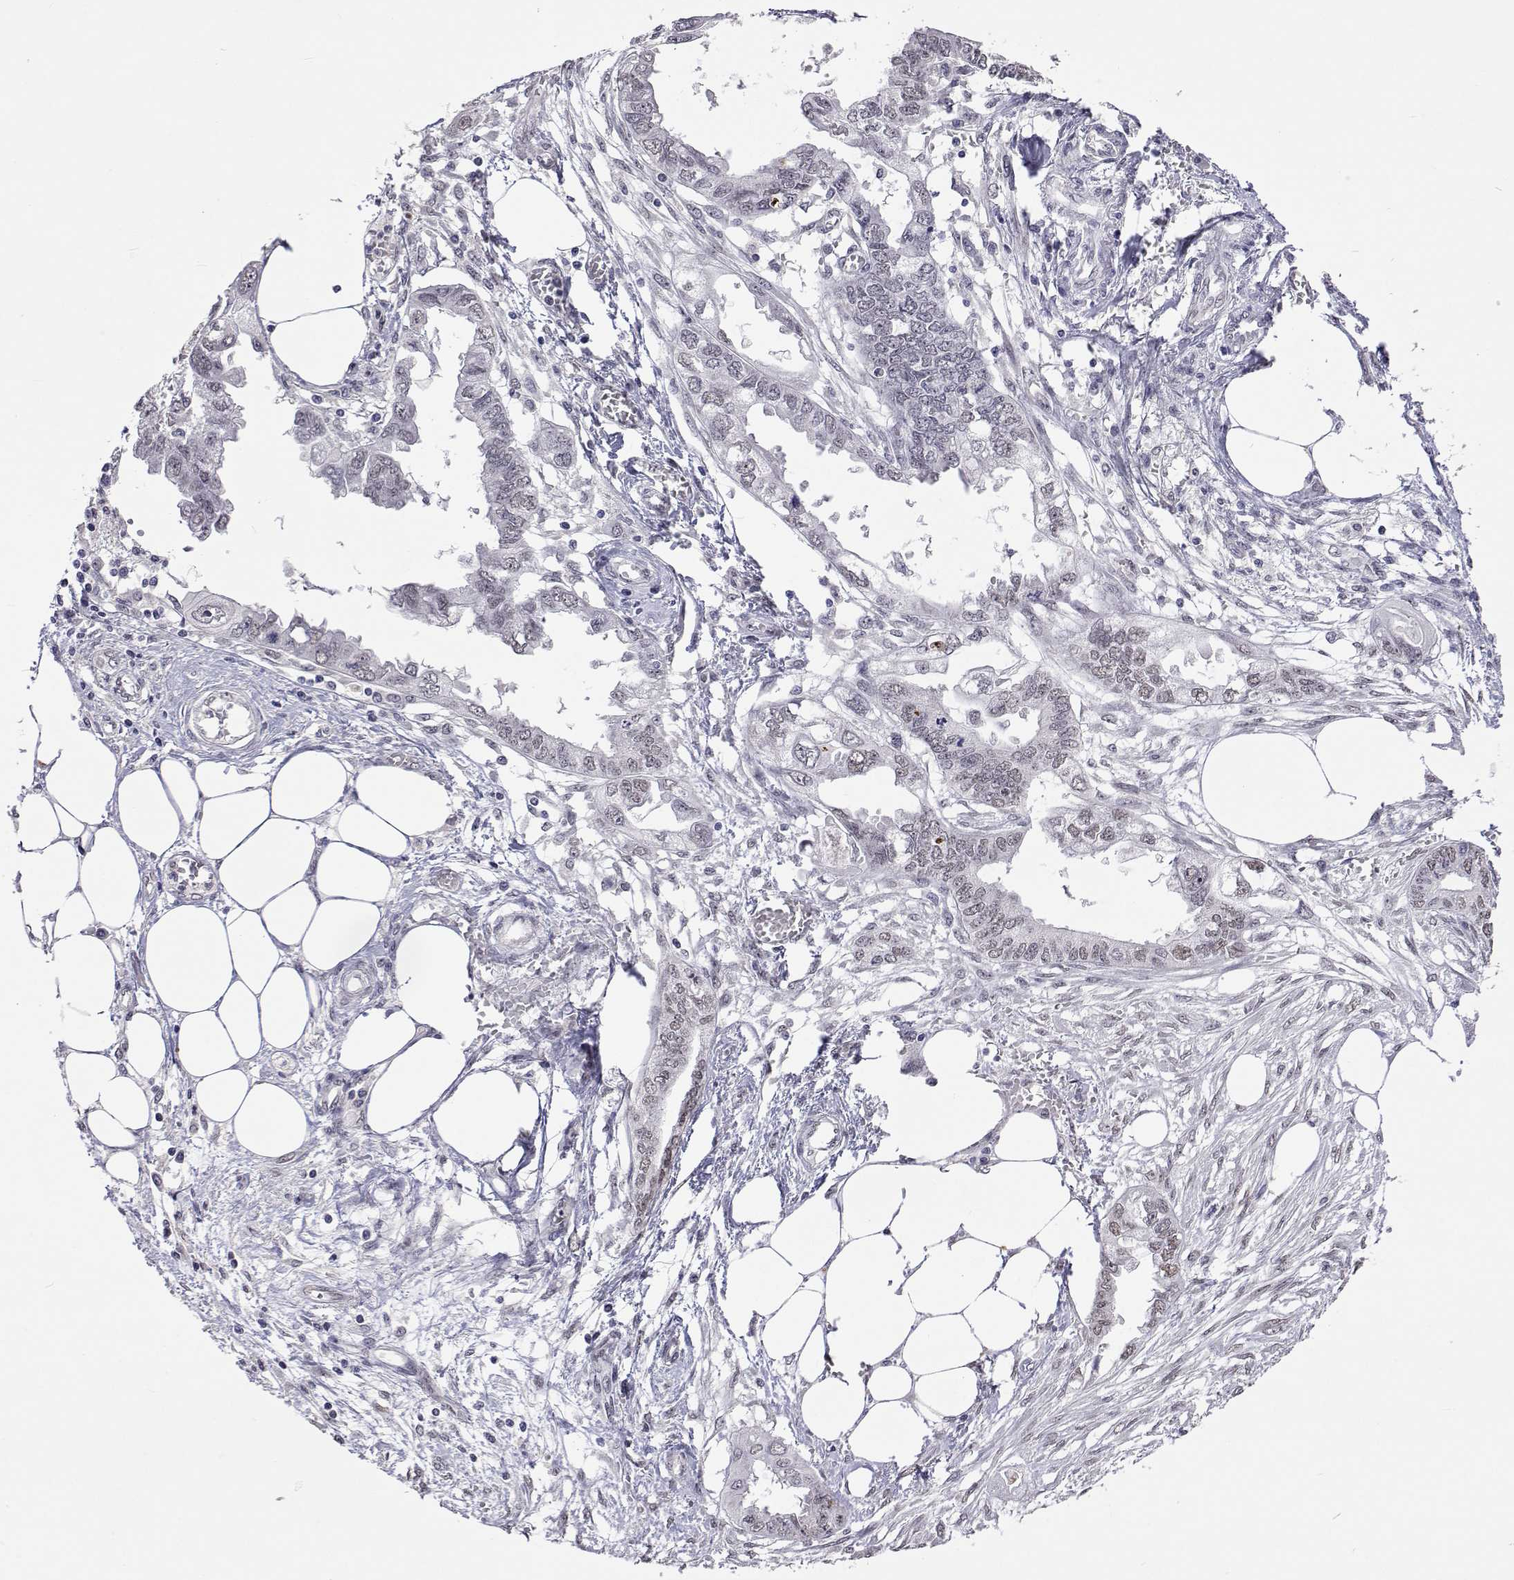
{"staining": {"intensity": "weak", "quantity": "<25%", "location": "nuclear"}, "tissue": "endometrial cancer", "cell_type": "Tumor cells", "image_type": "cancer", "snomed": [{"axis": "morphology", "description": "Adenocarcinoma, NOS"}, {"axis": "morphology", "description": "Adenocarcinoma, metastatic, NOS"}, {"axis": "topography", "description": "Adipose tissue"}, {"axis": "topography", "description": "Endometrium"}], "caption": "Endometrial cancer stained for a protein using IHC shows no positivity tumor cells.", "gene": "HNRNPA0", "patient": {"sex": "female", "age": 67}}